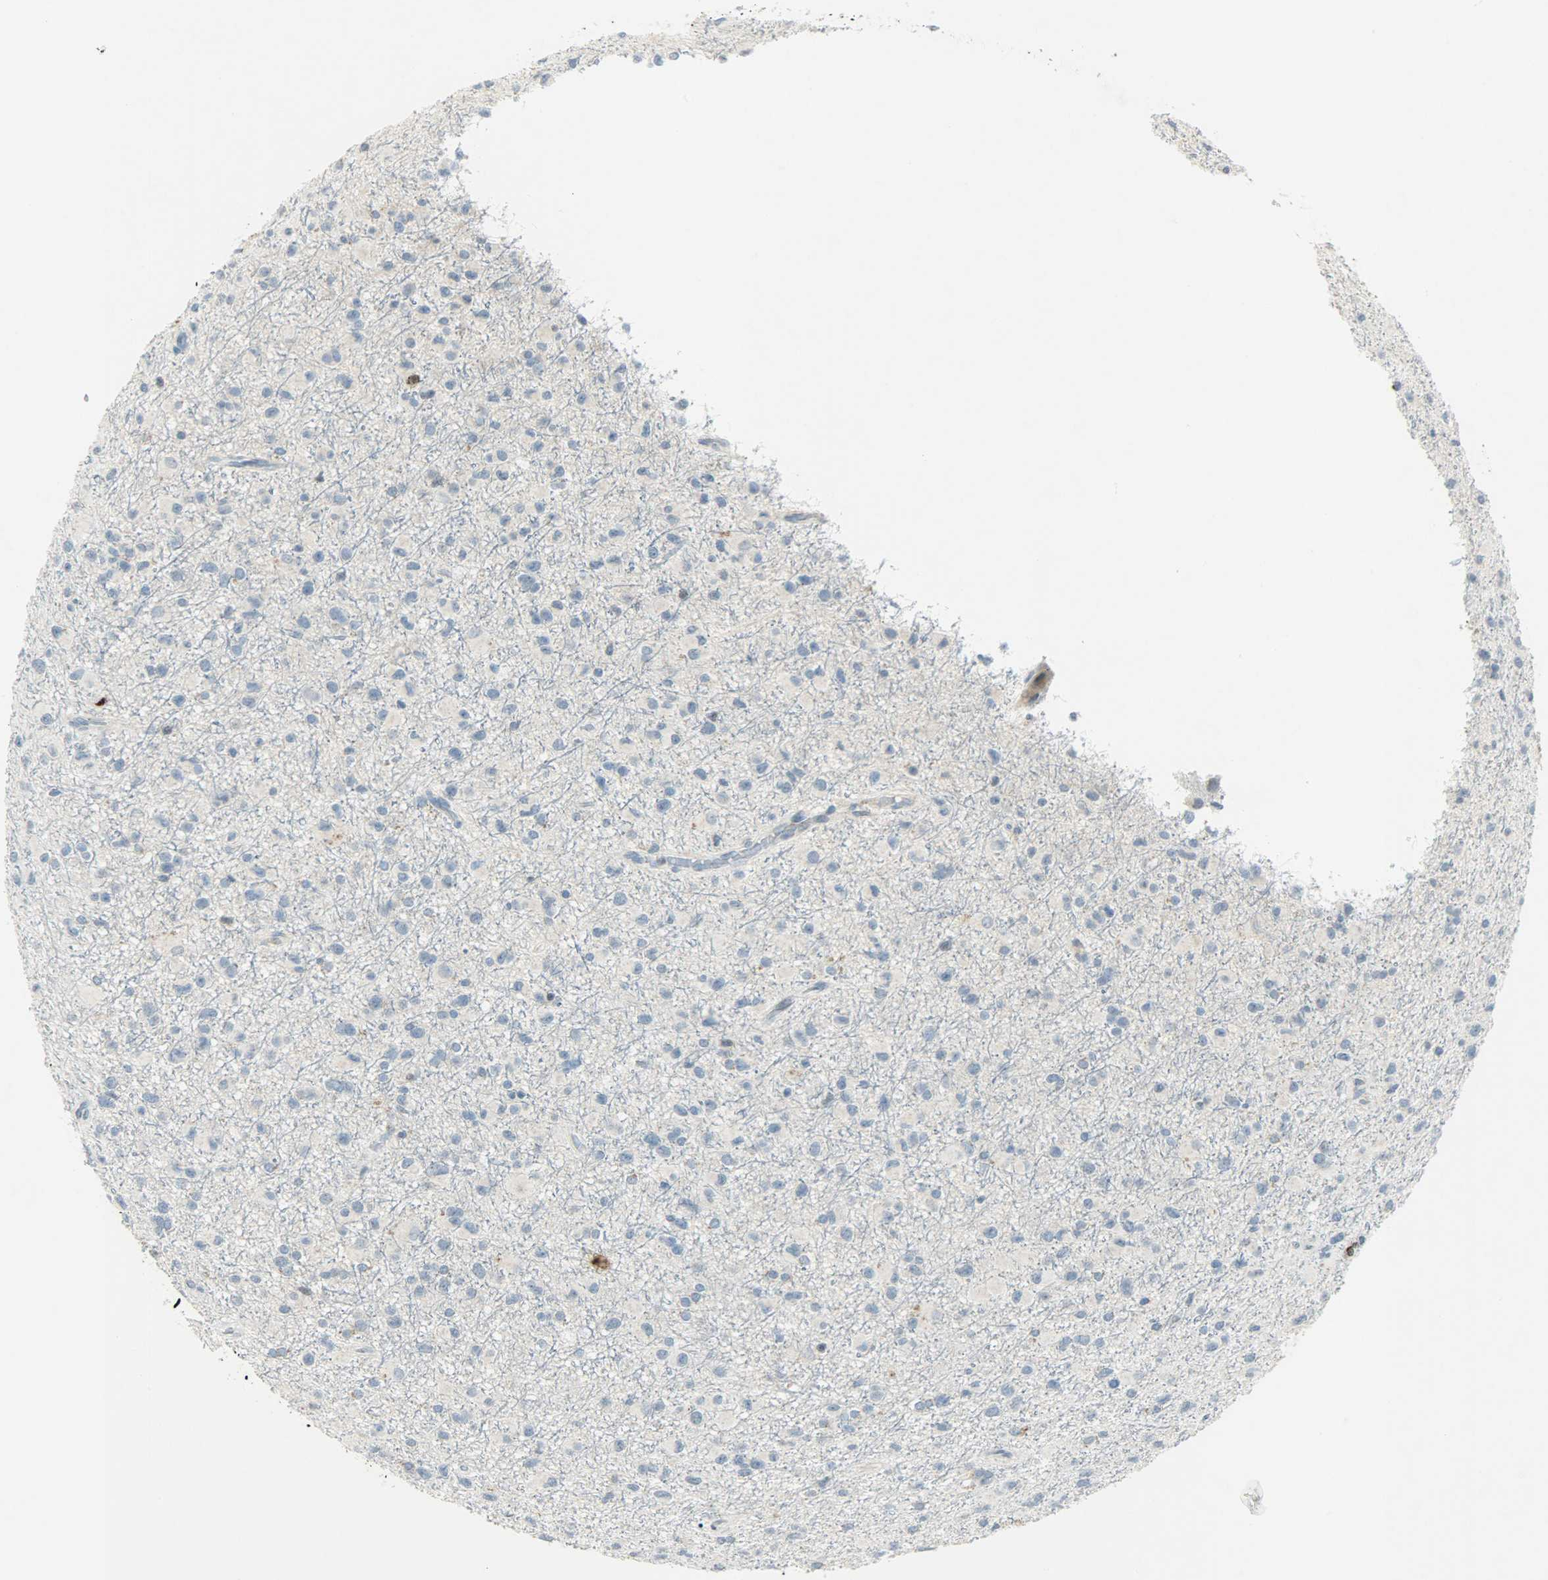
{"staining": {"intensity": "negative", "quantity": "none", "location": "none"}, "tissue": "glioma", "cell_type": "Tumor cells", "image_type": "cancer", "snomed": [{"axis": "morphology", "description": "Glioma, malignant, Low grade"}, {"axis": "topography", "description": "Brain"}], "caption": "Tumor cells are negative for brown protein staining in malignant low-grade glioma.", "gene": "AURKB", "patient": {"sex": "male", "age": 42}}